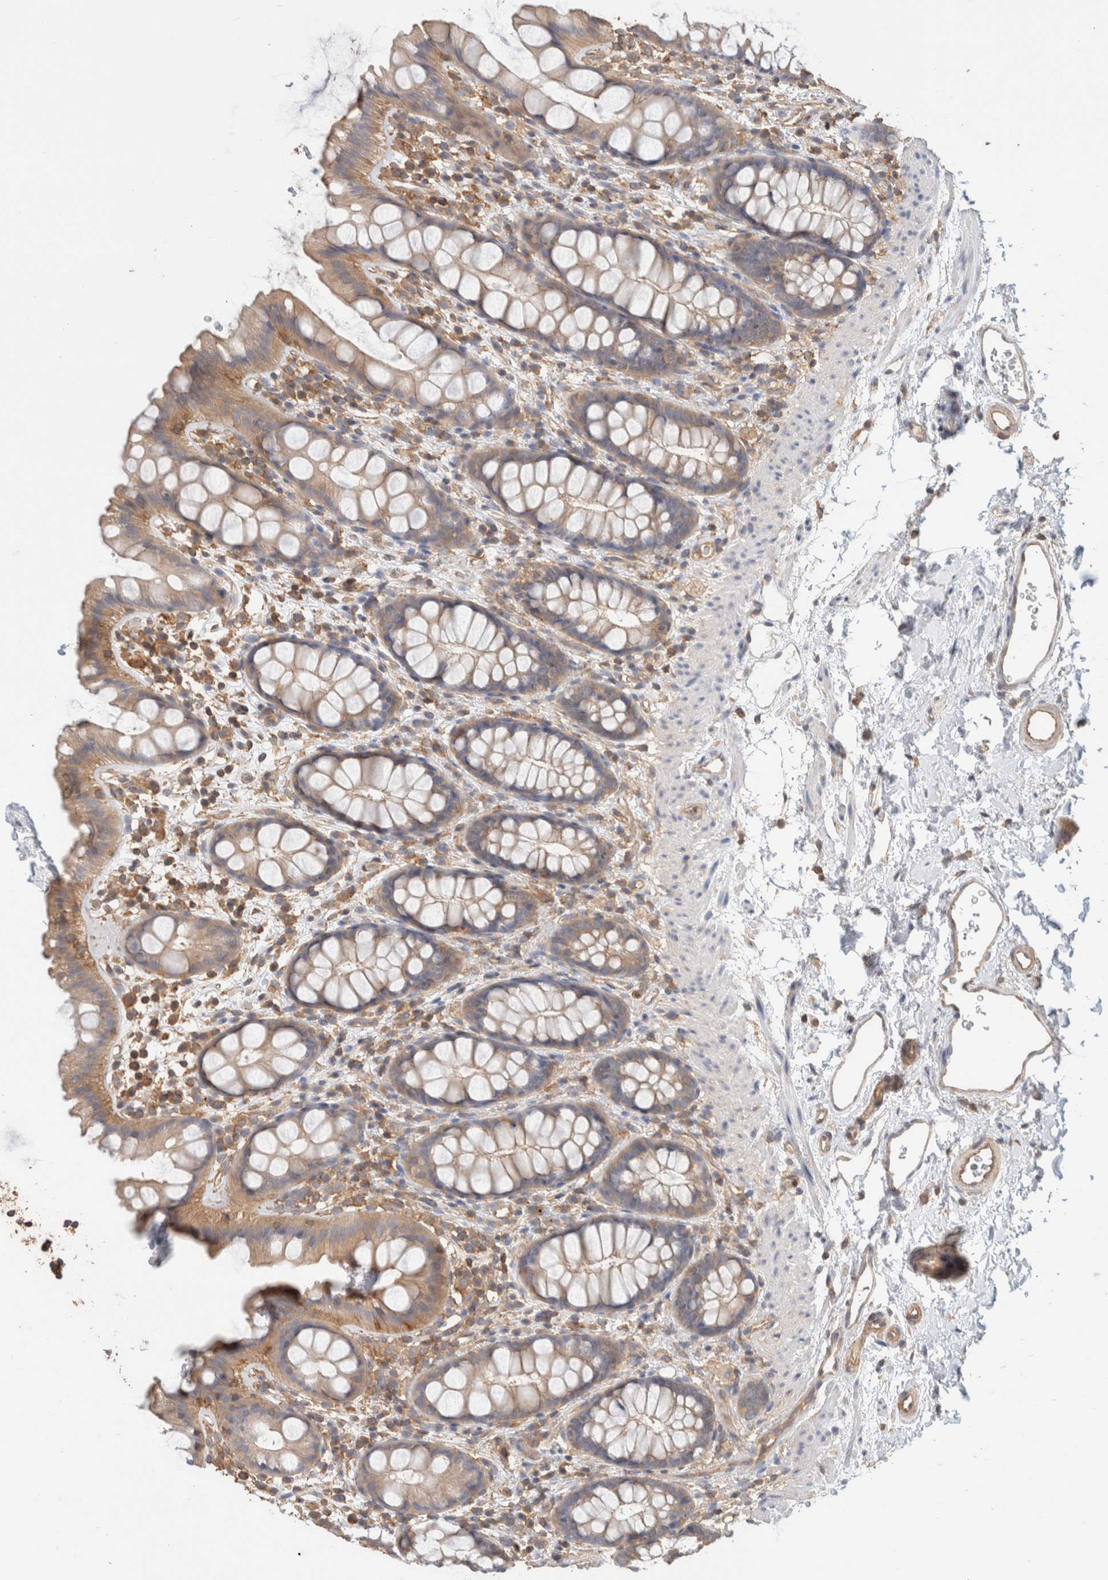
{"staining": {"intensity": "weak", "quantity": ">75%", "location": "cytoplasmic/membranous"}, "tissue": "rectum", "cell_type": "Glandular cells", "image_type": "normal", "snomed": [{"axis": "morphology", "description": "Normal tissue, NOS"}, {"axis": "topography", "description": "Rectum"}], "caption": "Weak cytoplasmic/membranous protein positivity is present in about >75% of glandular cells in rectum. (Brightfield microscopy of DAB IHC at high magnification).", "gene": "CFAP418", "patient": {"sex": "female", "age": 65}}